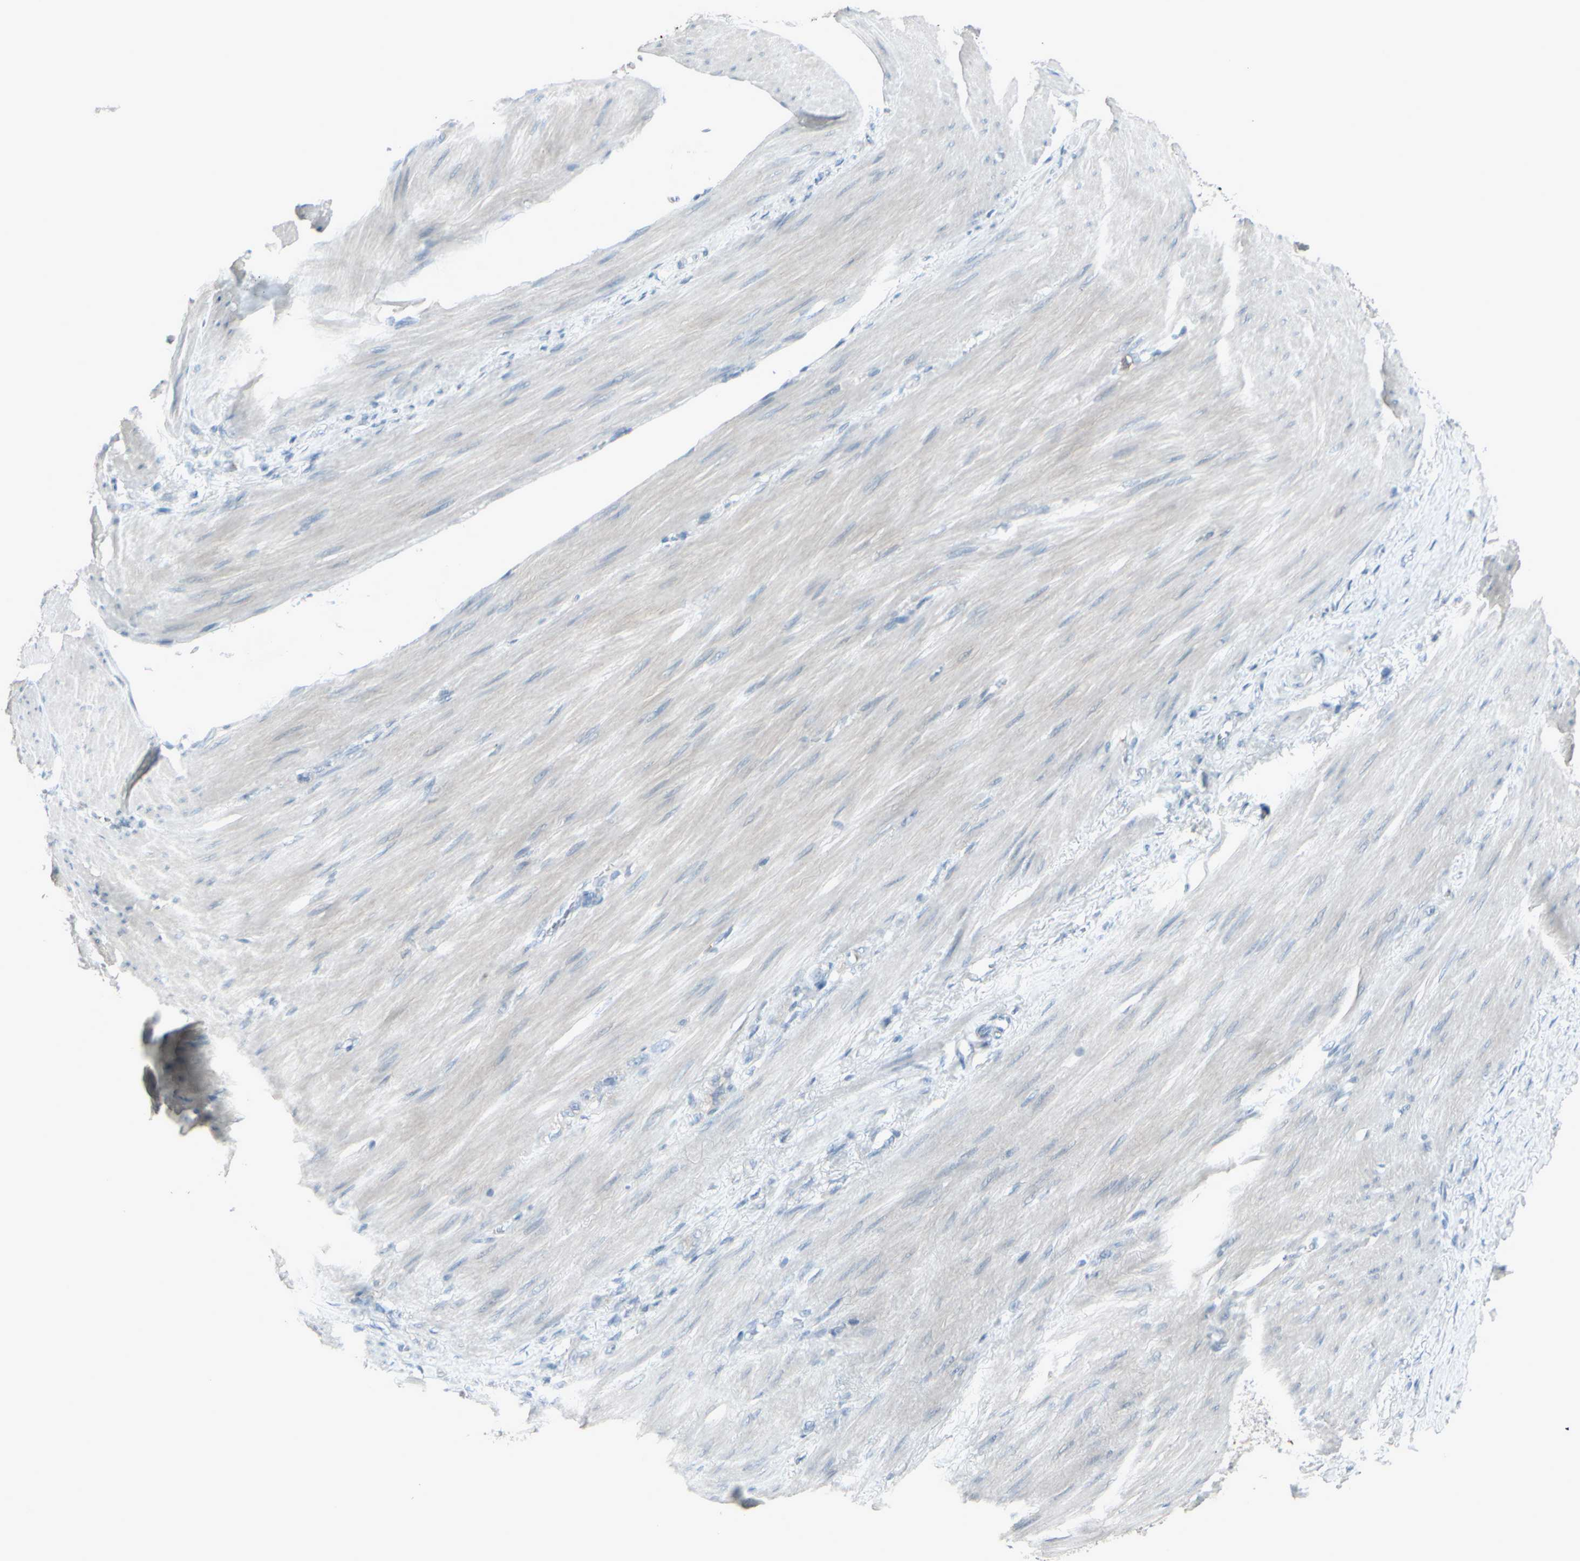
{"staining": {"intensity": "negative", "quantity": "none", "location": "none"}, "tissue": "stomach cancer", "cell_type": "Tumor cells", "image_type": "cancer", "snomed": [{"axis": "morphology", "description": "Adenocarcinoma, NOS"}, {"axis": "topography", "description": "Stomach"}], "caption": "The IHC image has no significant staining in tumor cells of stomach cancer (adenocarcinoma) tissue. (DAB IHC, high magnification).", "gene": "CD79B", "patient": {"sex": "male", "age": 82}}